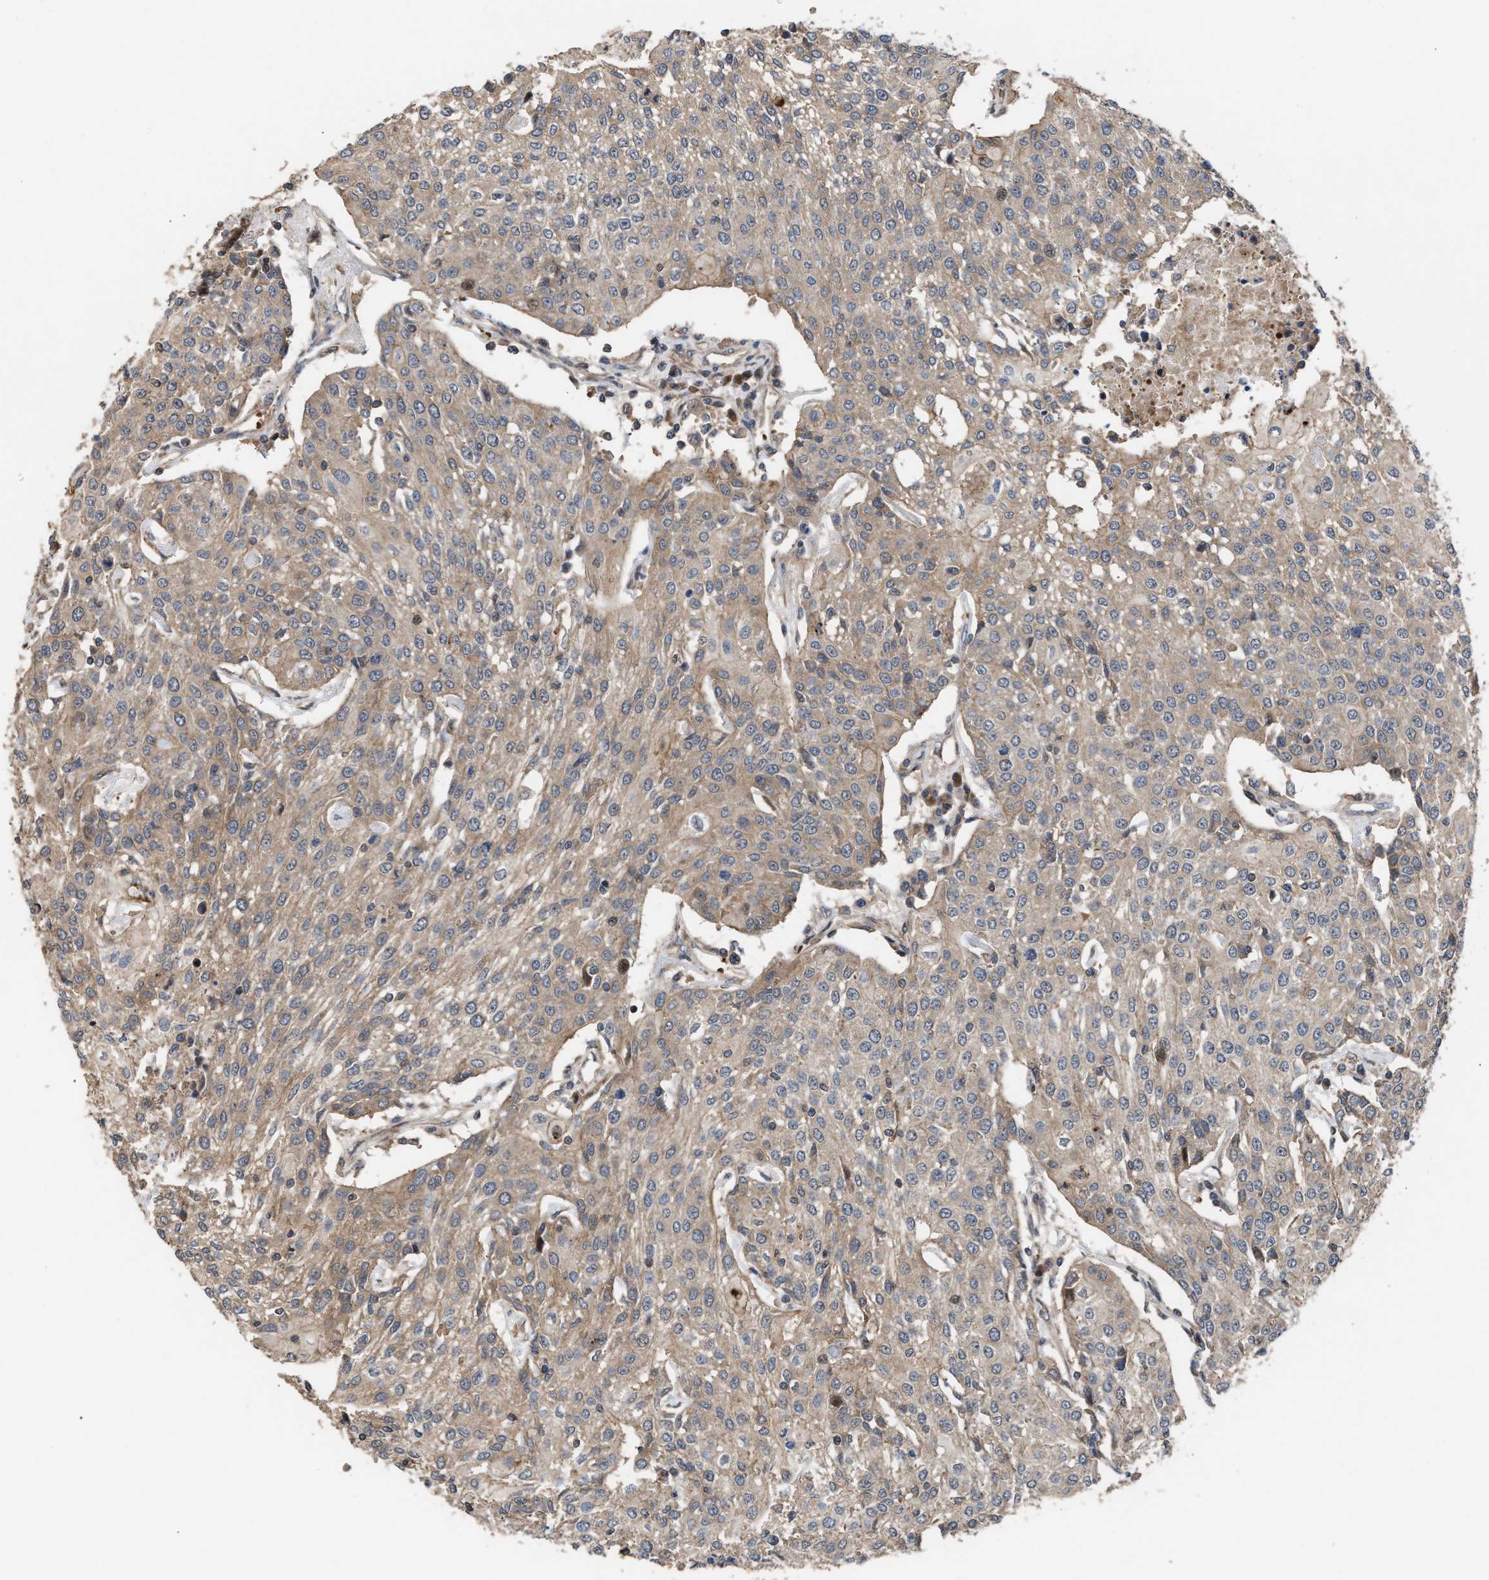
{"staining": {"intensity": "weak", "quantity": ">75%", "location": "cytoplasmic/membranous"}, "tissue": "urothelial cancer", "cell_type": "Tumor cells", "image_type": "cancer", "snomed": [{"axis": "morphology", "description": "Urothelial carcinoma, High grade"}, {"axis": "topography", "description": "Urinary bladder"}], "caption": "Urothelial cancer tissue displays weak cytoplasmic/membranous expression in about >75% of tumor cells, visualized by immunohistochemistry.", "gene": "STAU1", "patient": {"sex": "female", "age": 85}}